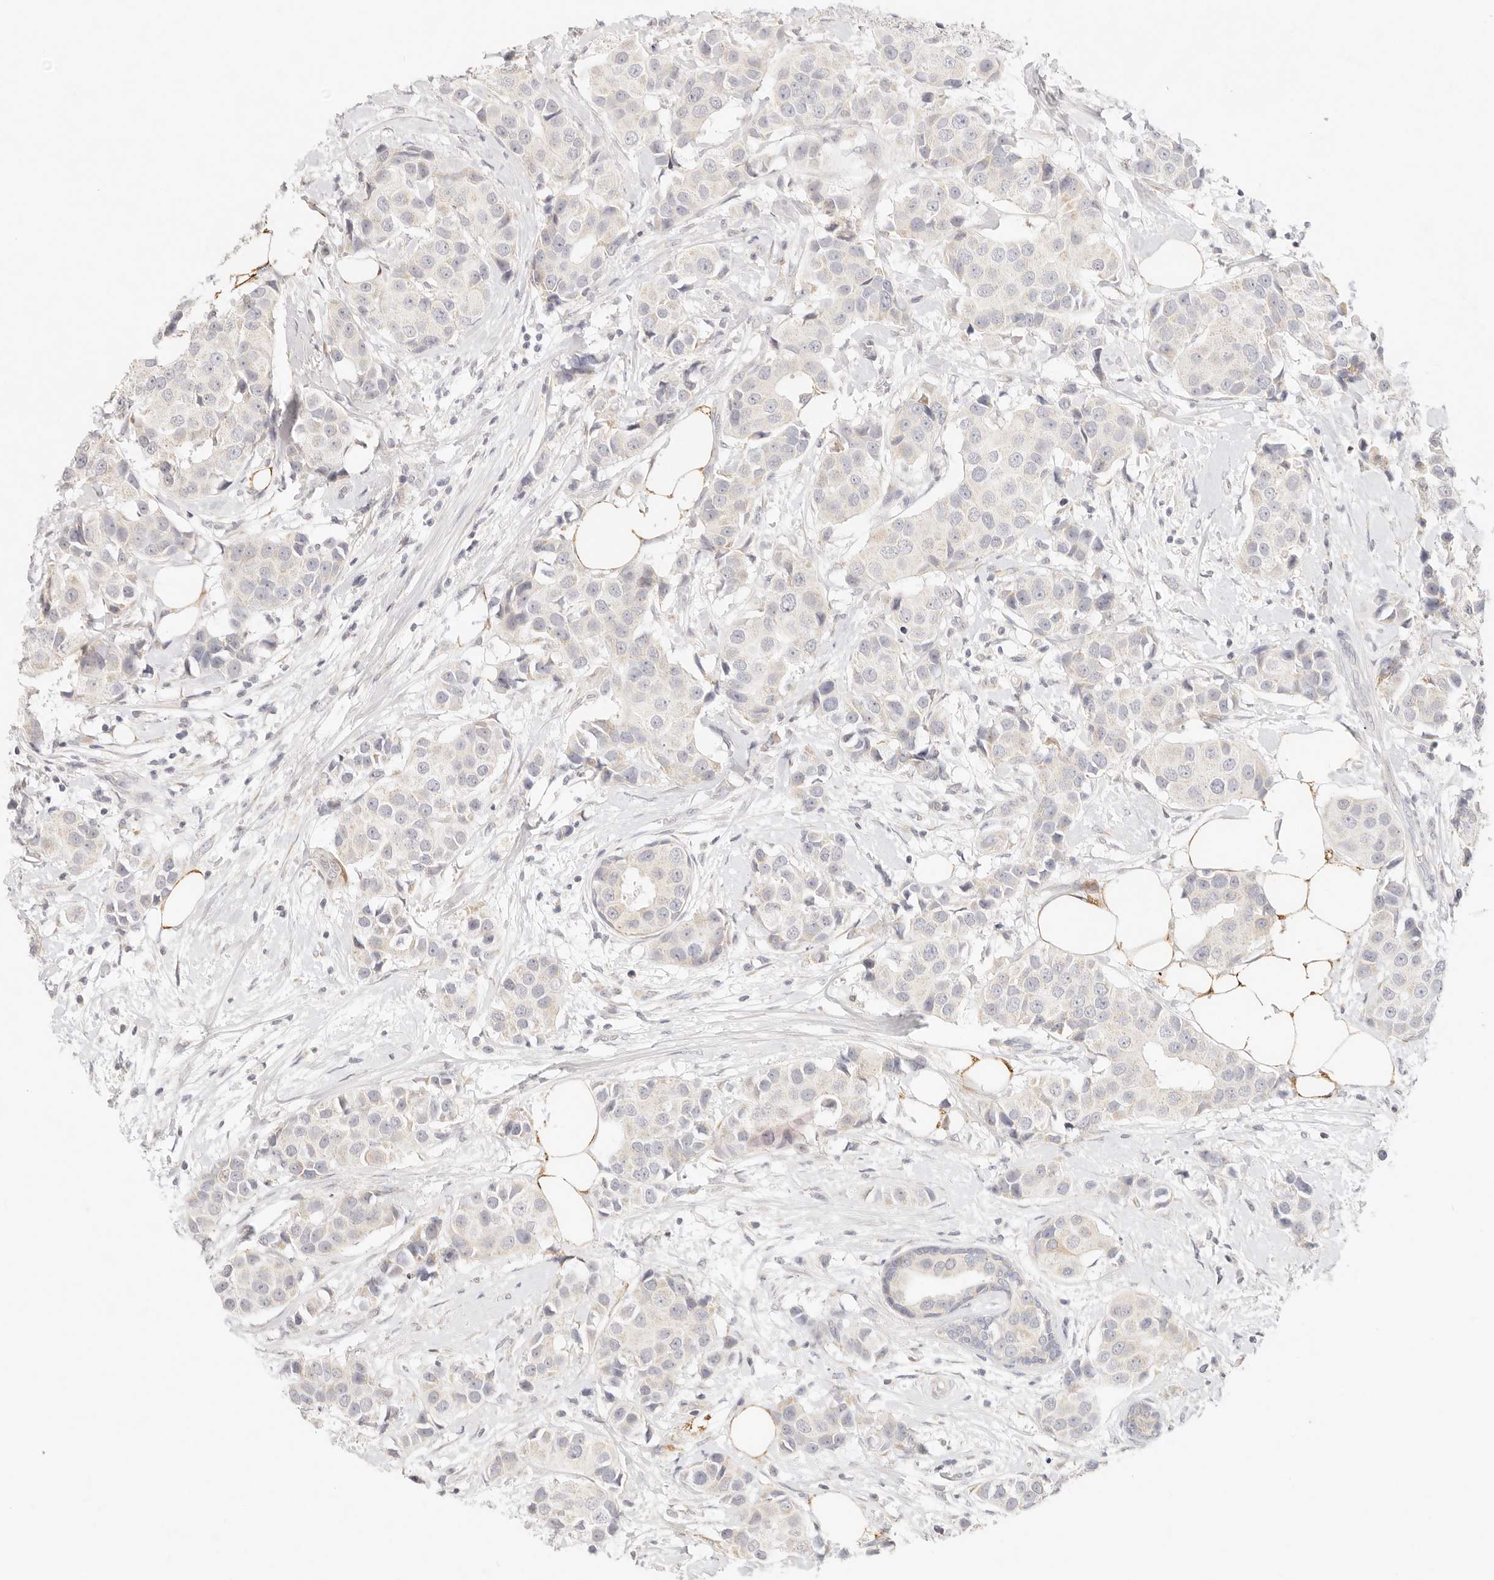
{"staining": {"intensity": "negative", "quantity": "none", "location": "none"}, "tissue": "breast cancer", "cell_type": "Tumor cells", "image_type": "cancer", "snomed": [{"axis": "morphology", "description": "Normal tissue, NOS"}, {"axis": "morphology", "description": "Duct carcinoma"}, {"axis": "topography", "description": "Breast"}], "caption": "The photomicrograph demonstrates no significant expression in tumor cells of breast cancer. (DAB (3,3'-diaminobenzidine) IHC visualized using brightfield microscopy, high magnification).", "gene": "GPR156", "patient": {"sex": "female", "age": 39}}